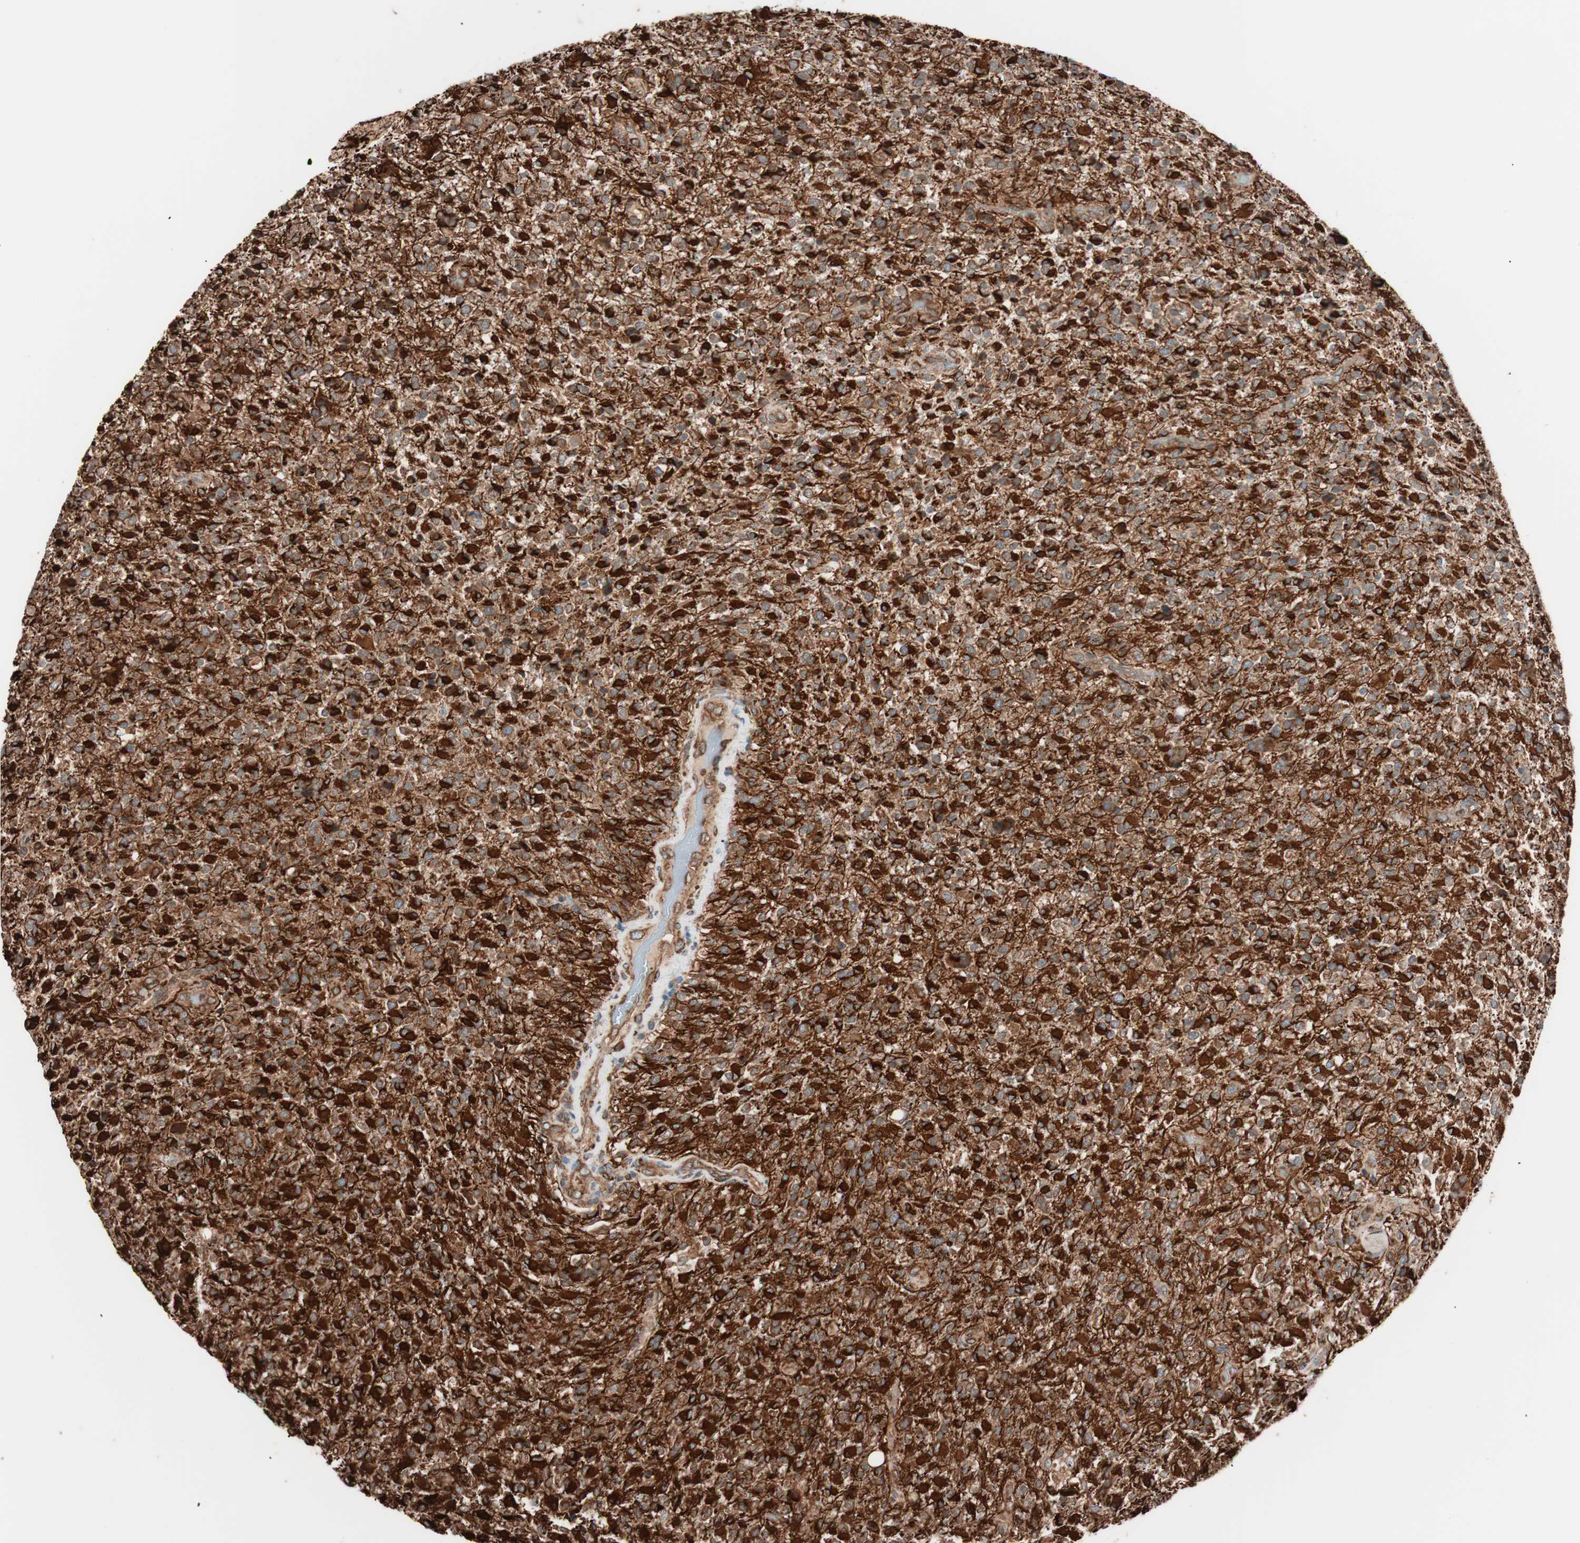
{"staining": {"intensity": "strong", "quantity": ">75%", "location": "cytoplasmic/membranous"}, "tissue": "glioma", "cell_type": "Tumor cells", "image_type": "cancer", "snomed": [{"axis": "morphology", "description": "Glioma, malignant, High grade"}, {"axis": "topography", "description": "Brain"}], "caption": "Tumor cells demonstrate strong cytoplasmic/membranous expression in about >75% of cells in glioma.", "gene": "VEGFA", "patient": {"sex": "male", "age": 71}}